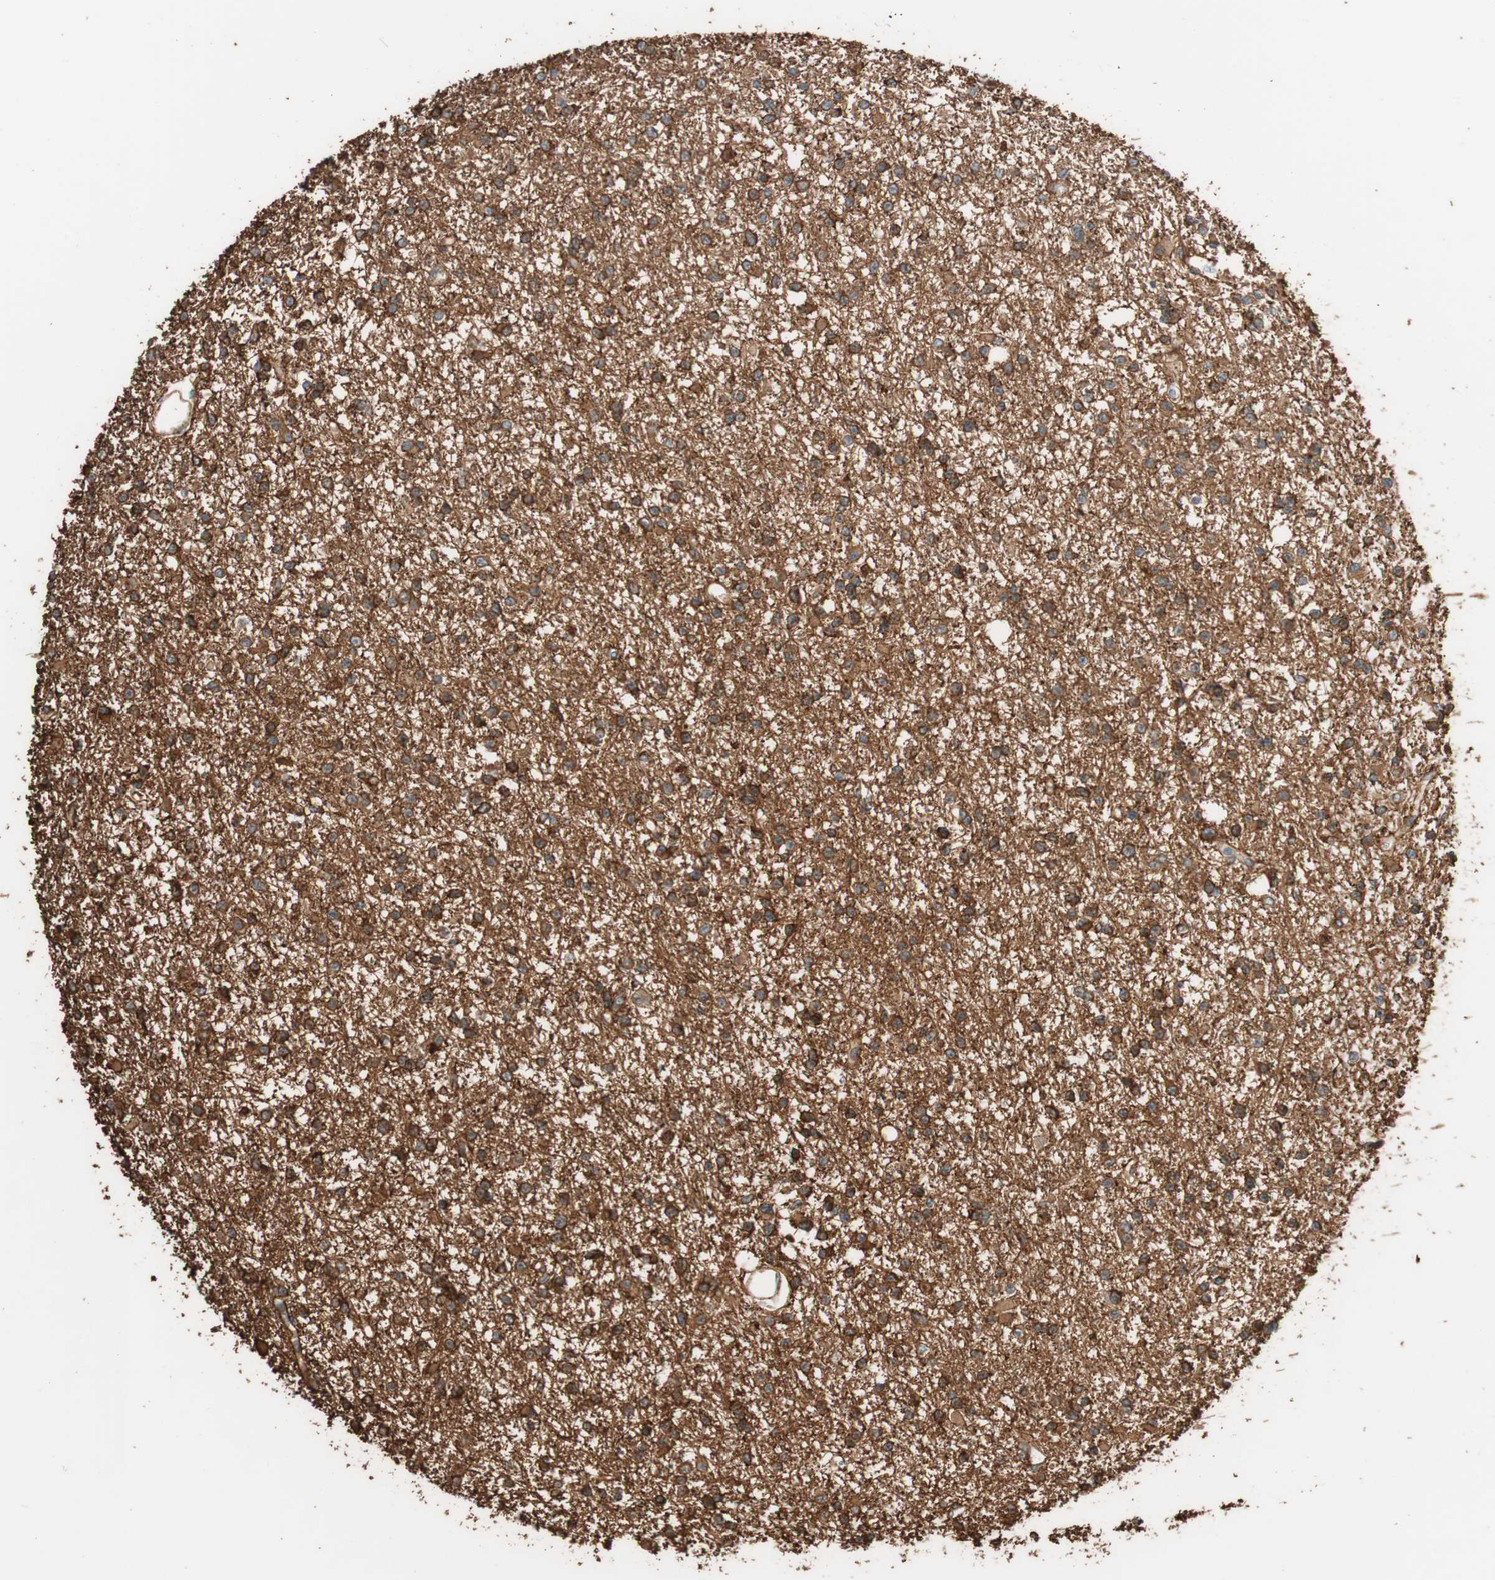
{"staining": {"intensity": "strong", "quantity": ">75%", "location": "cytoplasmic/membranous"}, "tissue": "glioma", "cell_type": "Tumor cells", "image_type": "cancer", "snomed": [{"axis": "morphology", "description": "Glioma, malignant, Low grade"}, {"axis": "topography", "description": "Brain"}], "caption": "The immunohistochemical stain highlights strong cytoplasmic/membranous expression in tumor cells of malignant glioma (low-grade) tissue.", "gene": "GPSM2", "patient": {"sex": "female", "age": 22}}